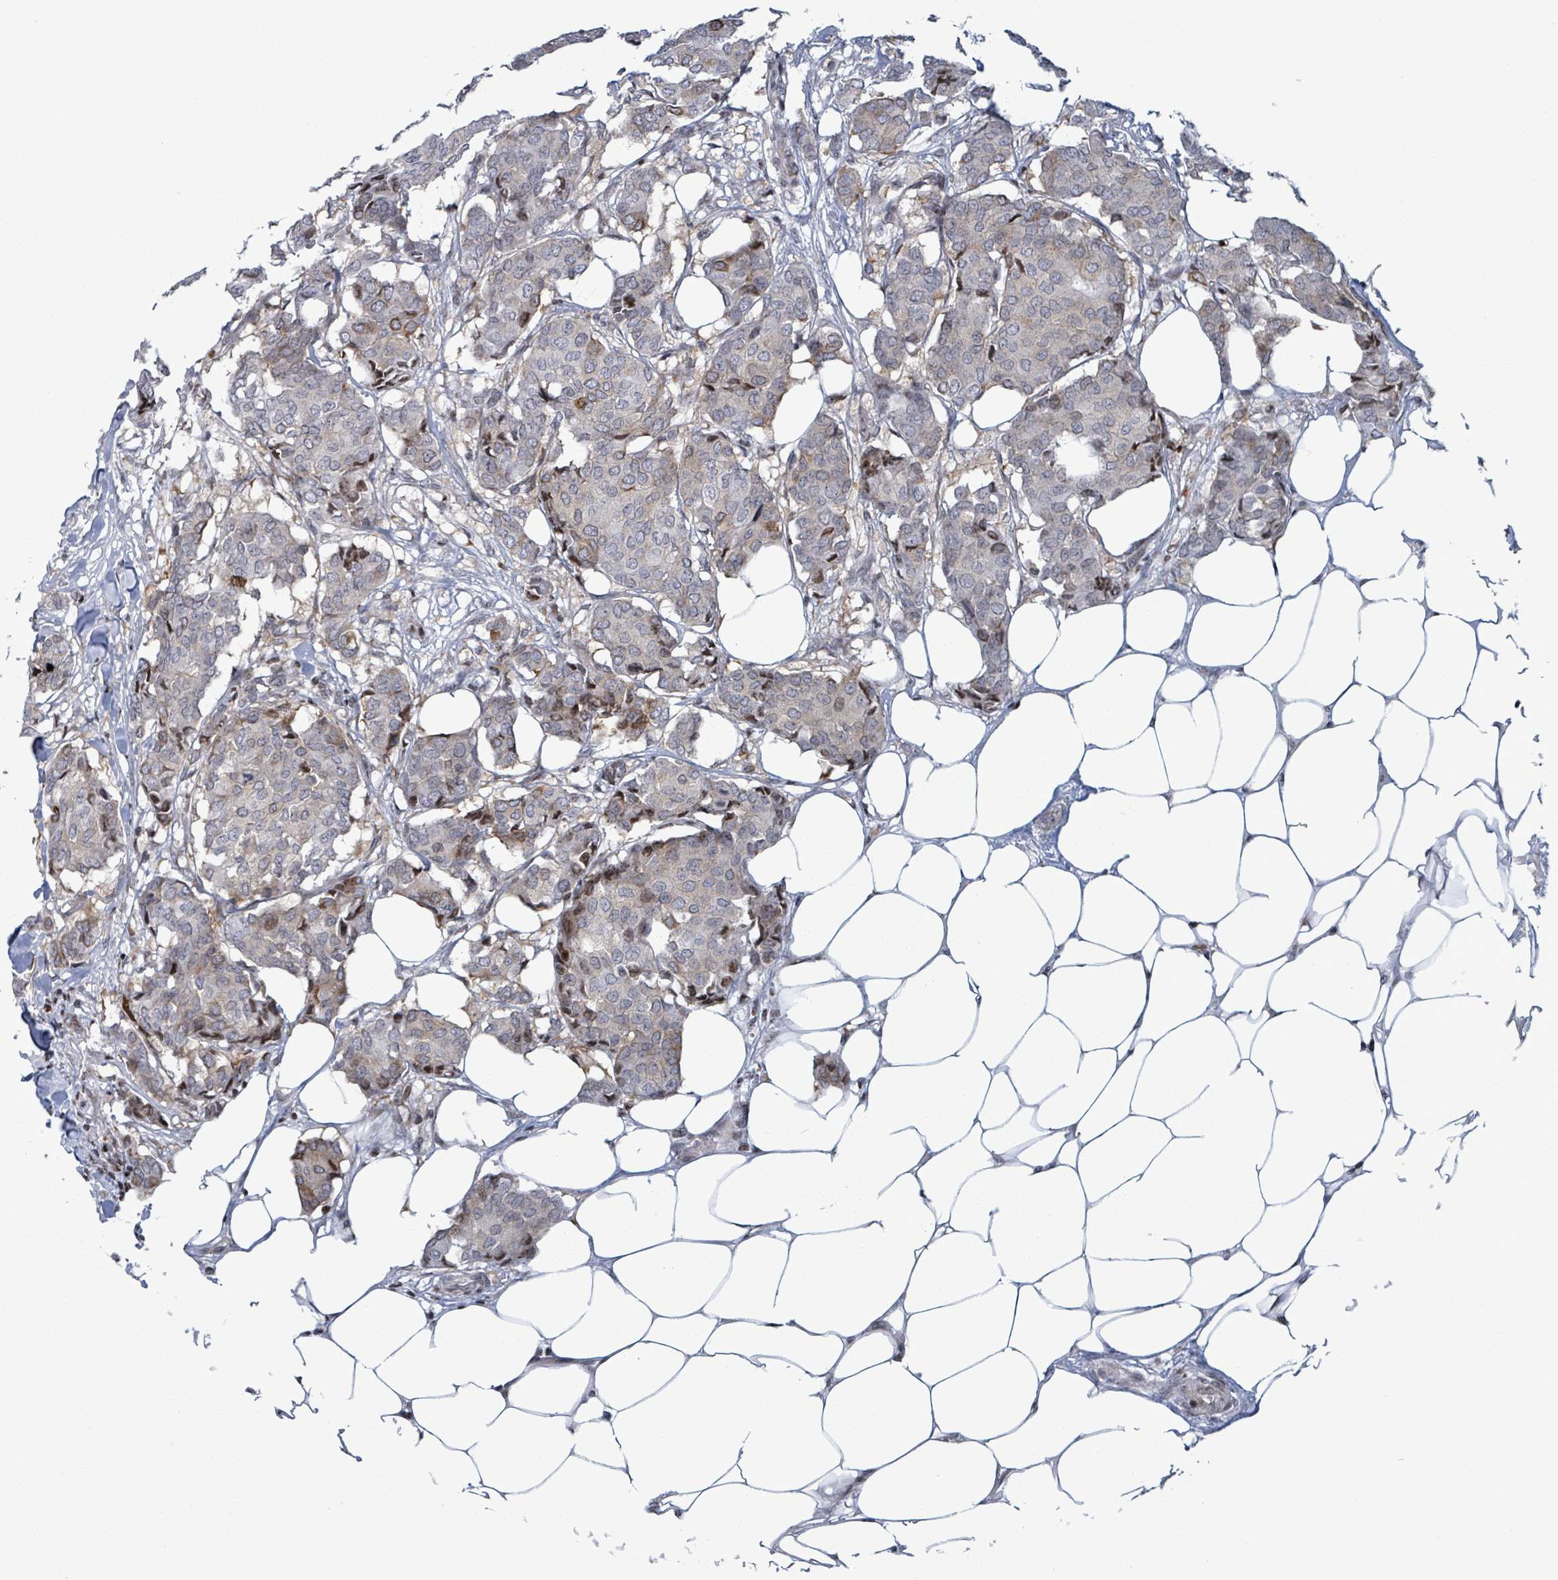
{"staining": {"intensity": "moderate", "quantity": "<25%", "location": "cytoplasmic/membranous"}, "tissue": "breast cancer", "cell_type": "Tumor cells", "image_type": "cancer", "snomed": [{"axis": "morphology", "description": "Duct carcinoma"}, {"axis": "topography", "description": "Breast"}], "caption": "IHC photomicrograph of neoplastic tissue: human breast infiltrating ductal carcinoma stained using IHC shows low levels of moderate protein expression localized specifically in the cytoplasmic/membranous of tumor cells, appearing as a cytoplasmic/membranous brown color.", "gene": "FNDC4", "patient": {"sex": "female", "age": 75}}